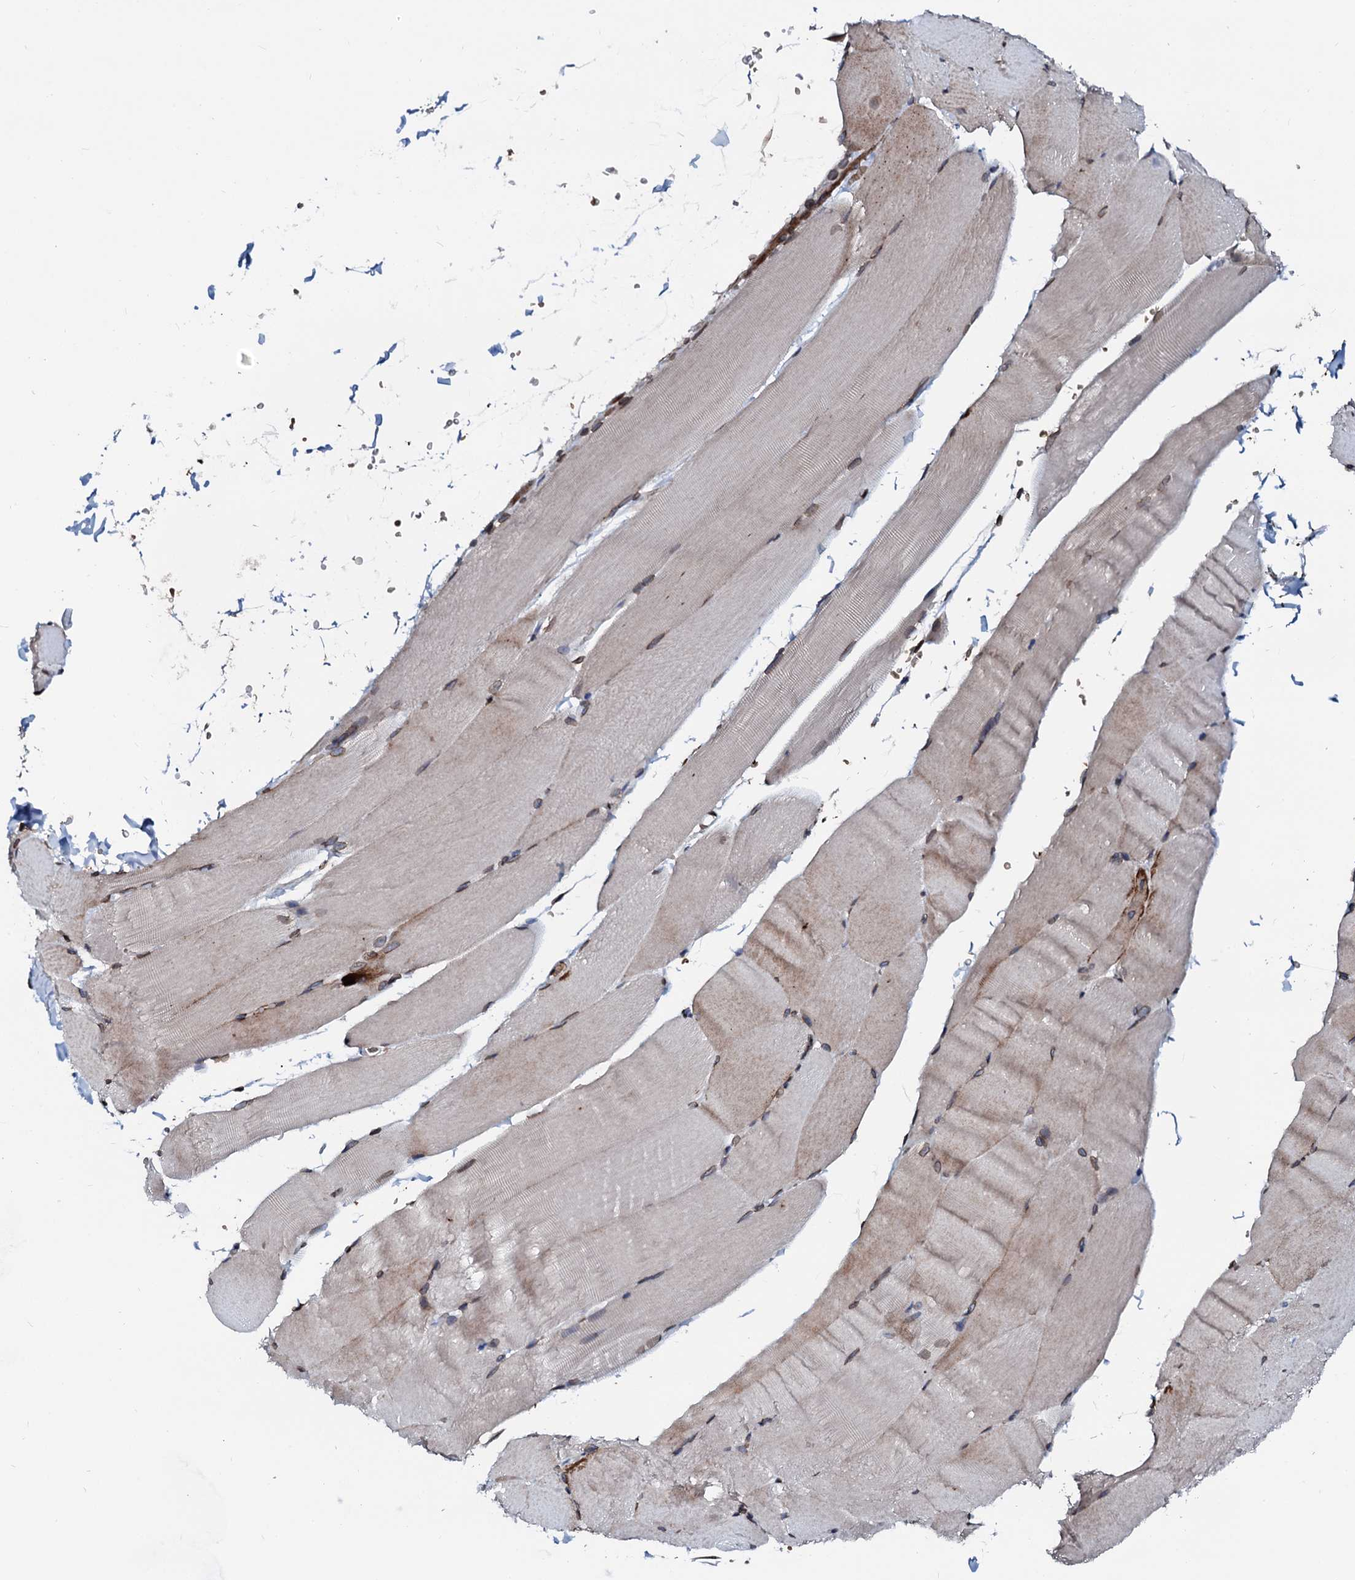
{"staining": {"intensity": "moderate", "quantity": "<25%", "location": "cytoplasmic/membranous"}, "tissue": "skeletal muscle", "cell_type": "Myocytes", "image_type": "normal", "snomed": [{"axis": "morphology", "description": "Normal tissue, NOS"}, {"axis": "topography", "description": "Skeletal muscle"}, {"axis": "topography", "description": "Parathyroid gland"}], "caption": "Myocytes reveal low levels of moderate cytoplasmic/membranous positivity in approximately <25% of cells in unremarkable human skeletal muscle.", "gene": "NRP2", "patient": {"sex": "female", "age": 37}}